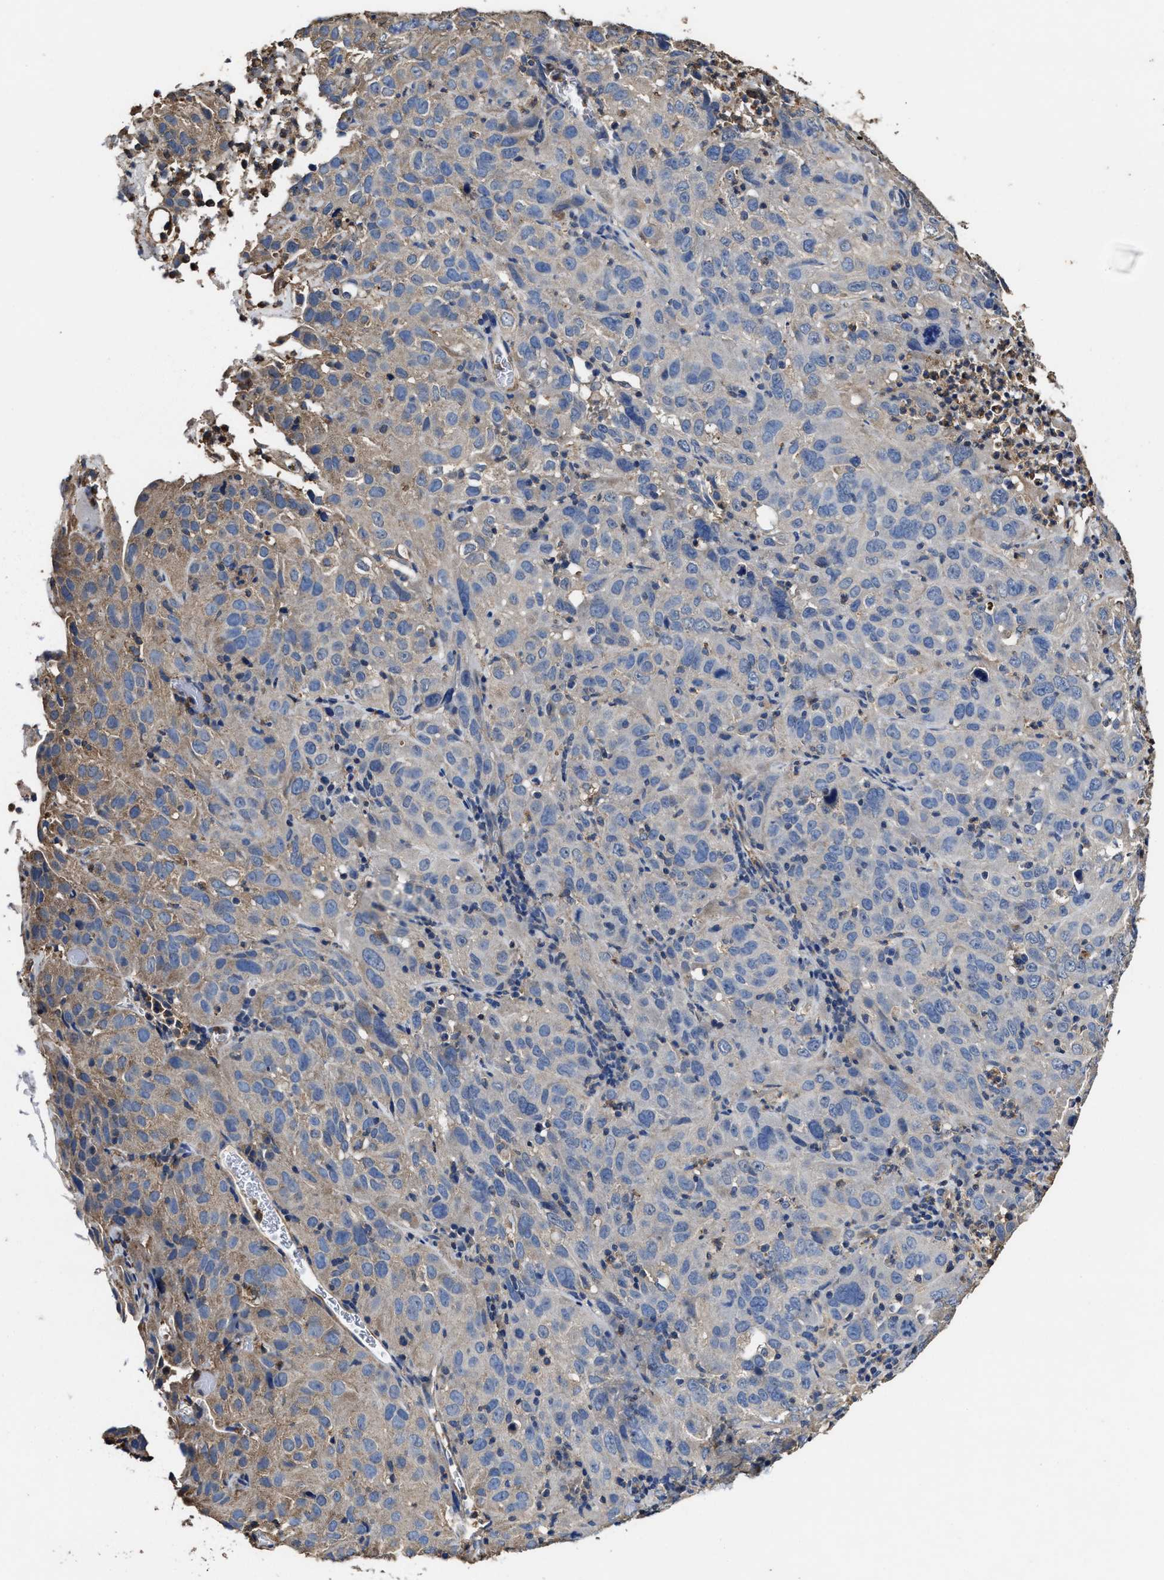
{"staining": {"intensity": "weak", "quantity": "<25%", "location": "cytoplasmic/membranous"}, "tissue": "cervical cancer", "cell_type": "Tumor cells", "image_type": "cancer", "snomed": [{"axis": "morphology", "description": "Squamous cell carcinoma, NOS"}, {"axis": "topography", "description": "Cervix"}], "caption": "The micrograph shows no significant positivity in tumor cells of cervical squamous cell carcinoma.", "gene": "SFXN4", "patient": {"sex": "female", "age": 32}}